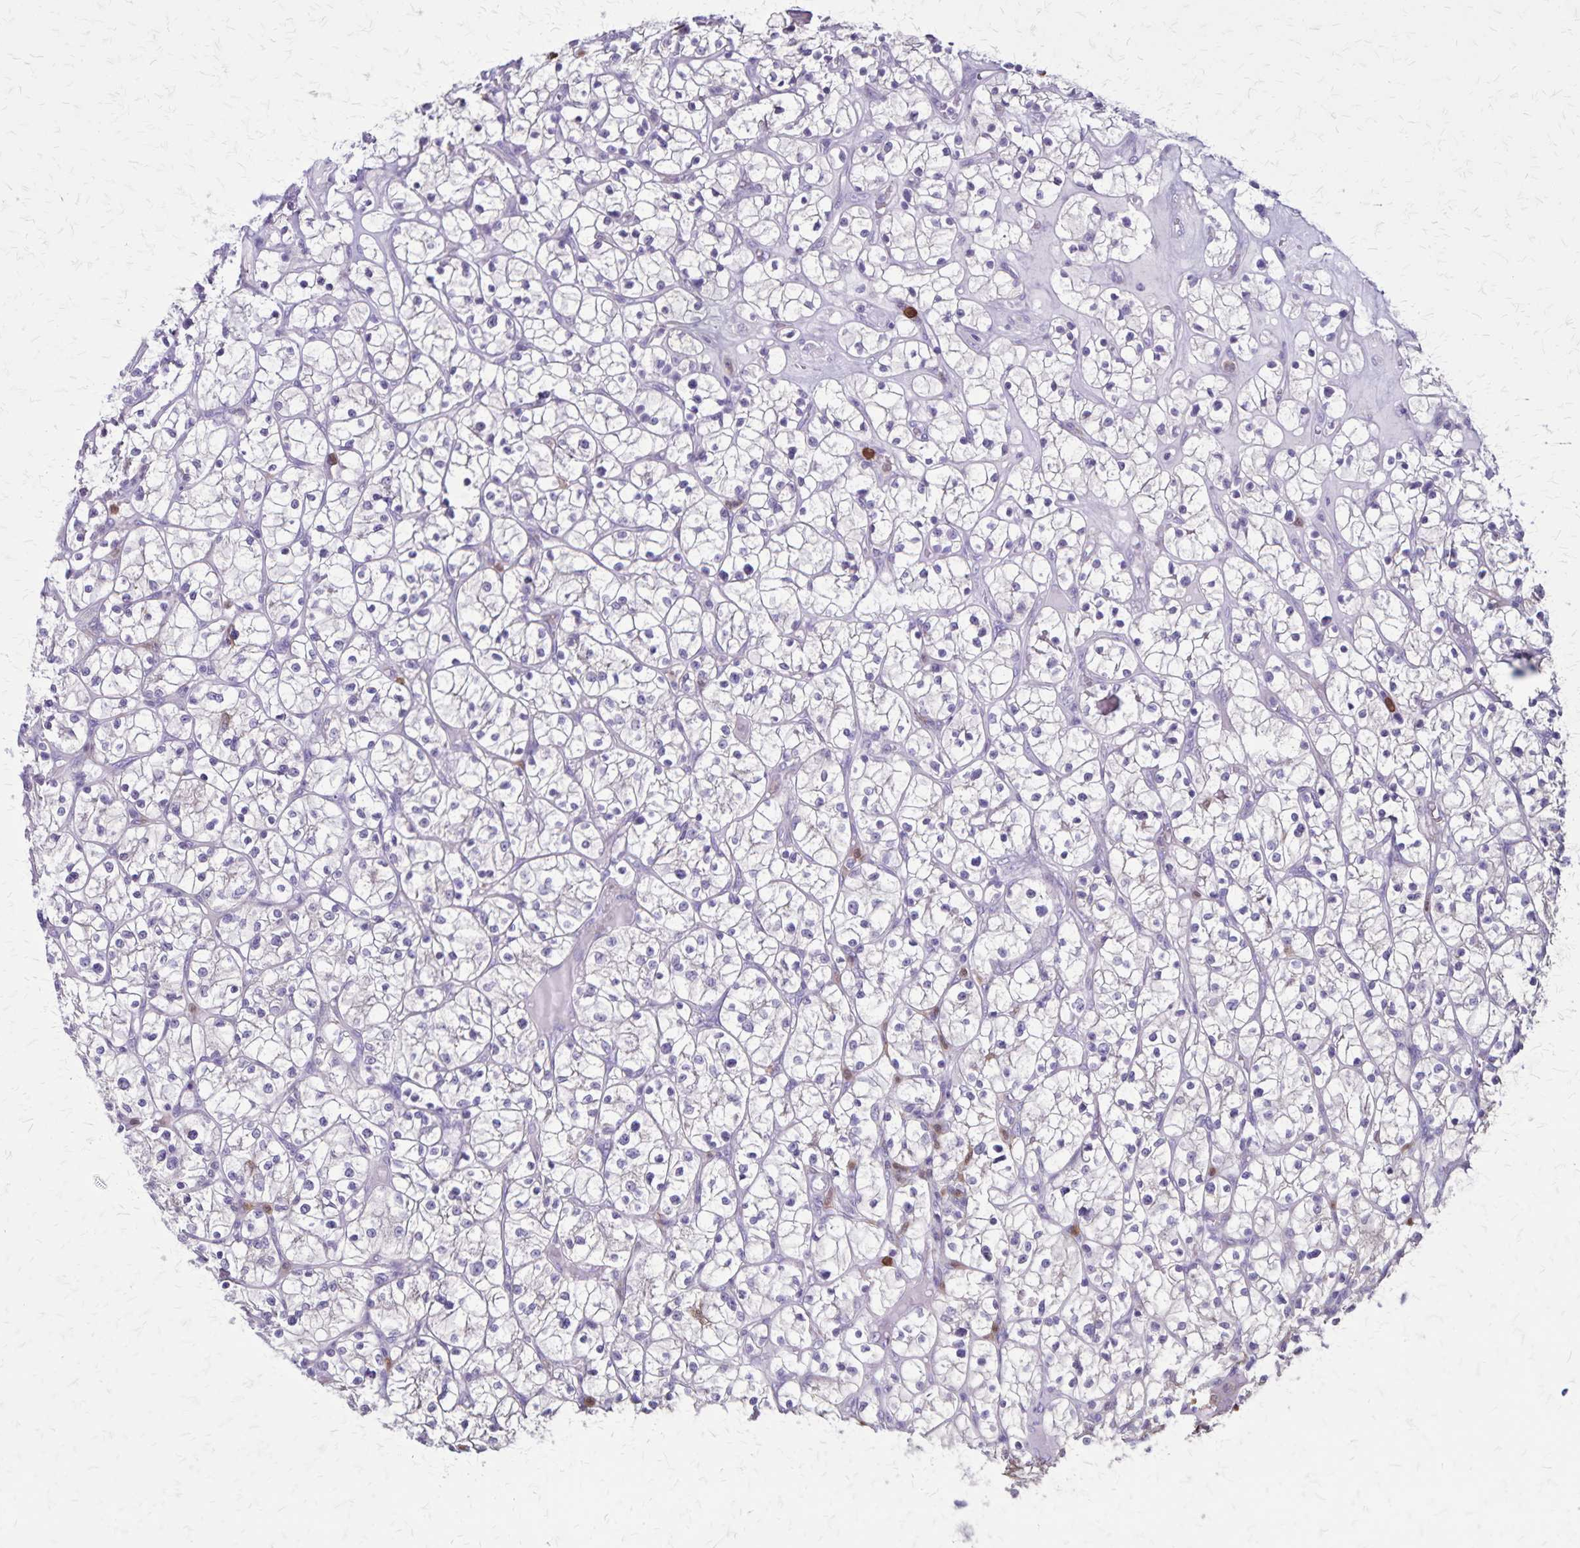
{"staining": {"intensity": "negative", "quantity": "none", "location": "none"}, "tissue": "renal cancer", "cell_type": "Tumor cells", "image_type": "cancer", "snomed": [{"axis": "morphology", "description": "Adenocarcinoma, NOS"}, {"axis": "topography", "description": "Kidney"}], "caption": "Renal adenocarcinoma was stained to show a protein in brown. There is no significant positivity in tumor cells. (DAB immunohistochemistry with hematoxylin counter stain).", "gene": "ULBP3", "patient": {"sex": "female", "age": 64}}